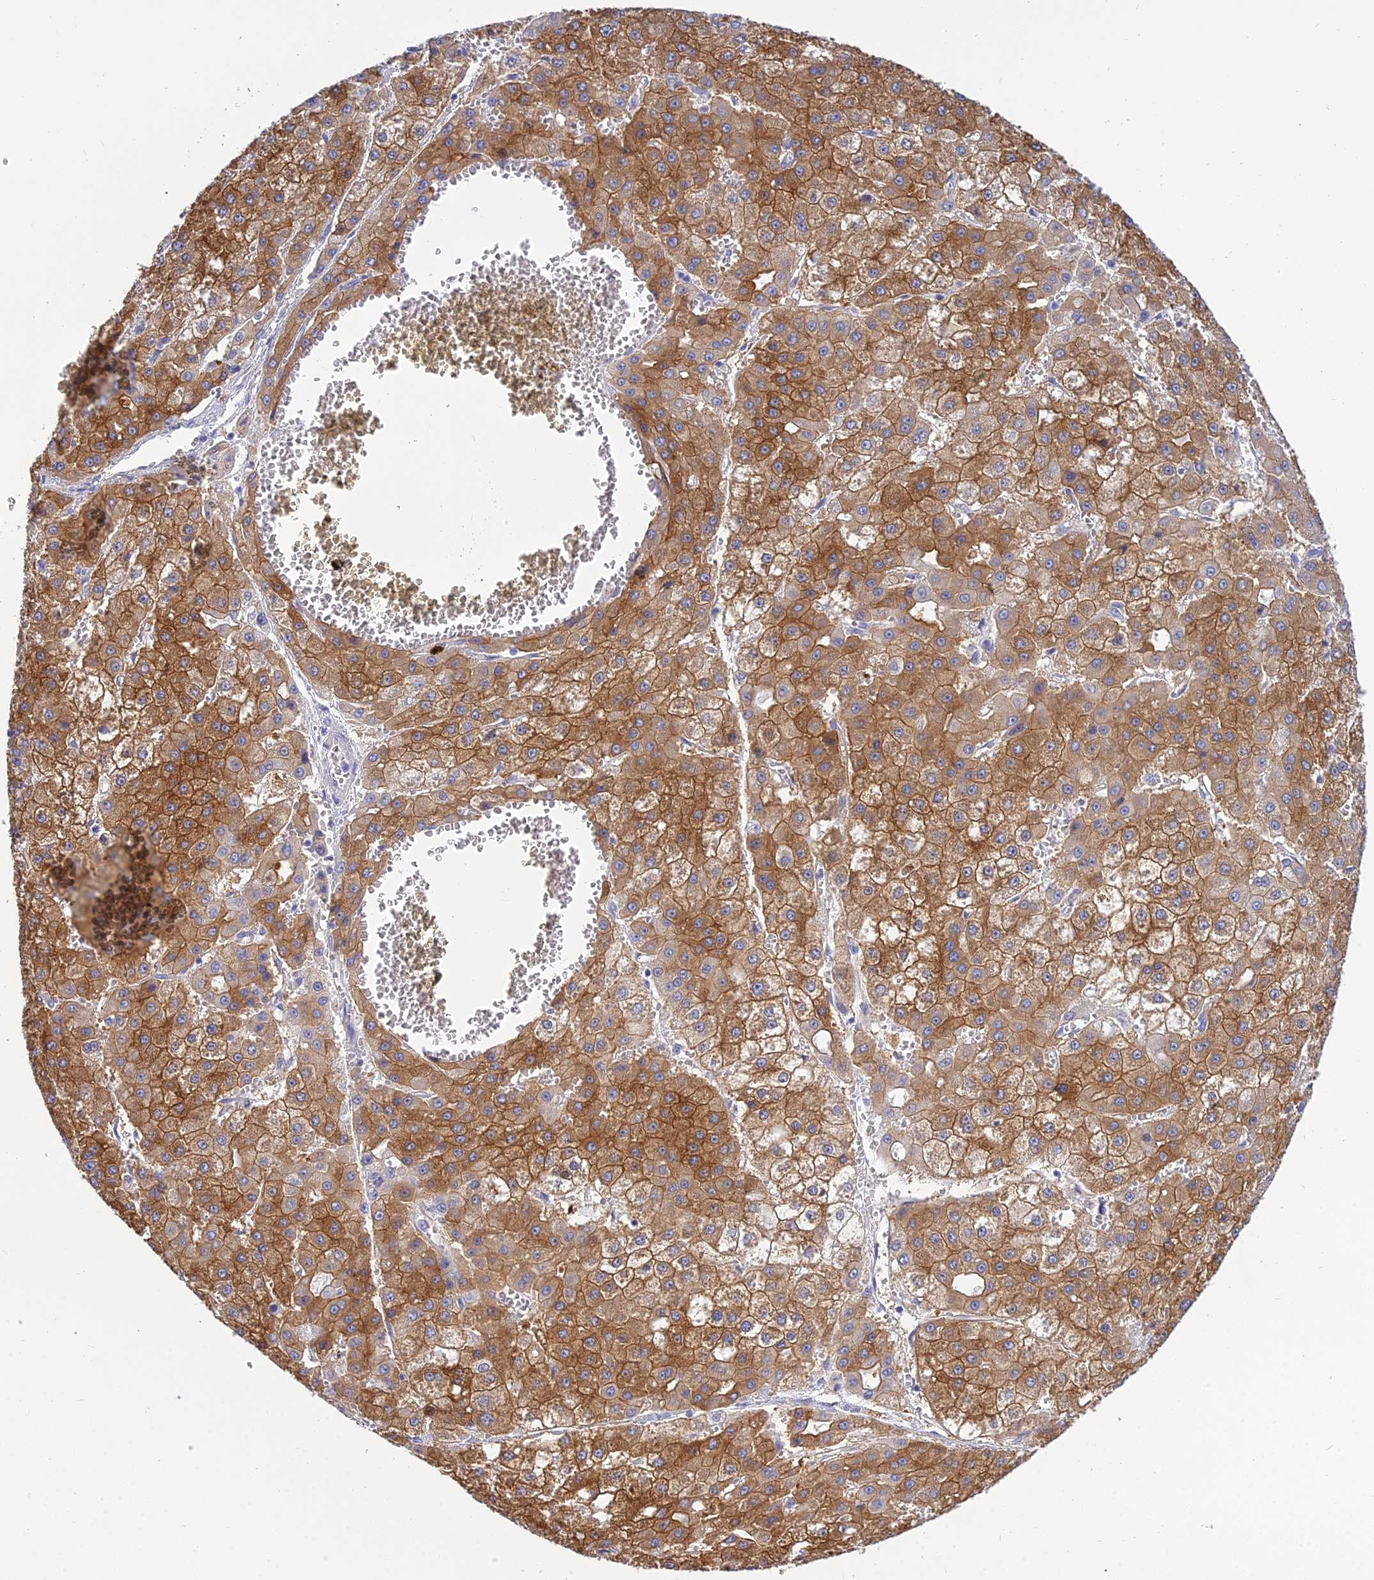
{"staining": {"intensity": "moderate", "quantity": ">75%", "location": "cytoplasmic/membranous"}, "tissue": "liver cancer", "cell_type": "Tumor cells", "image_type": "cancer", "snomed": [{"axis": "morphology", "description": "Carcinoma, Hepatocellular, NOS"}, {"axis": "topography", "description": "Liver"}], "caption": "Liver cancer (hepatocellular carcinoma) was stained to show a protein in brown. There is medium levels of moderate cytoplasmic/membranous expression in approximately >75% of tumor cells.", "gene": "SMIM24", "patient": {"sex": "male", "age": 47}}